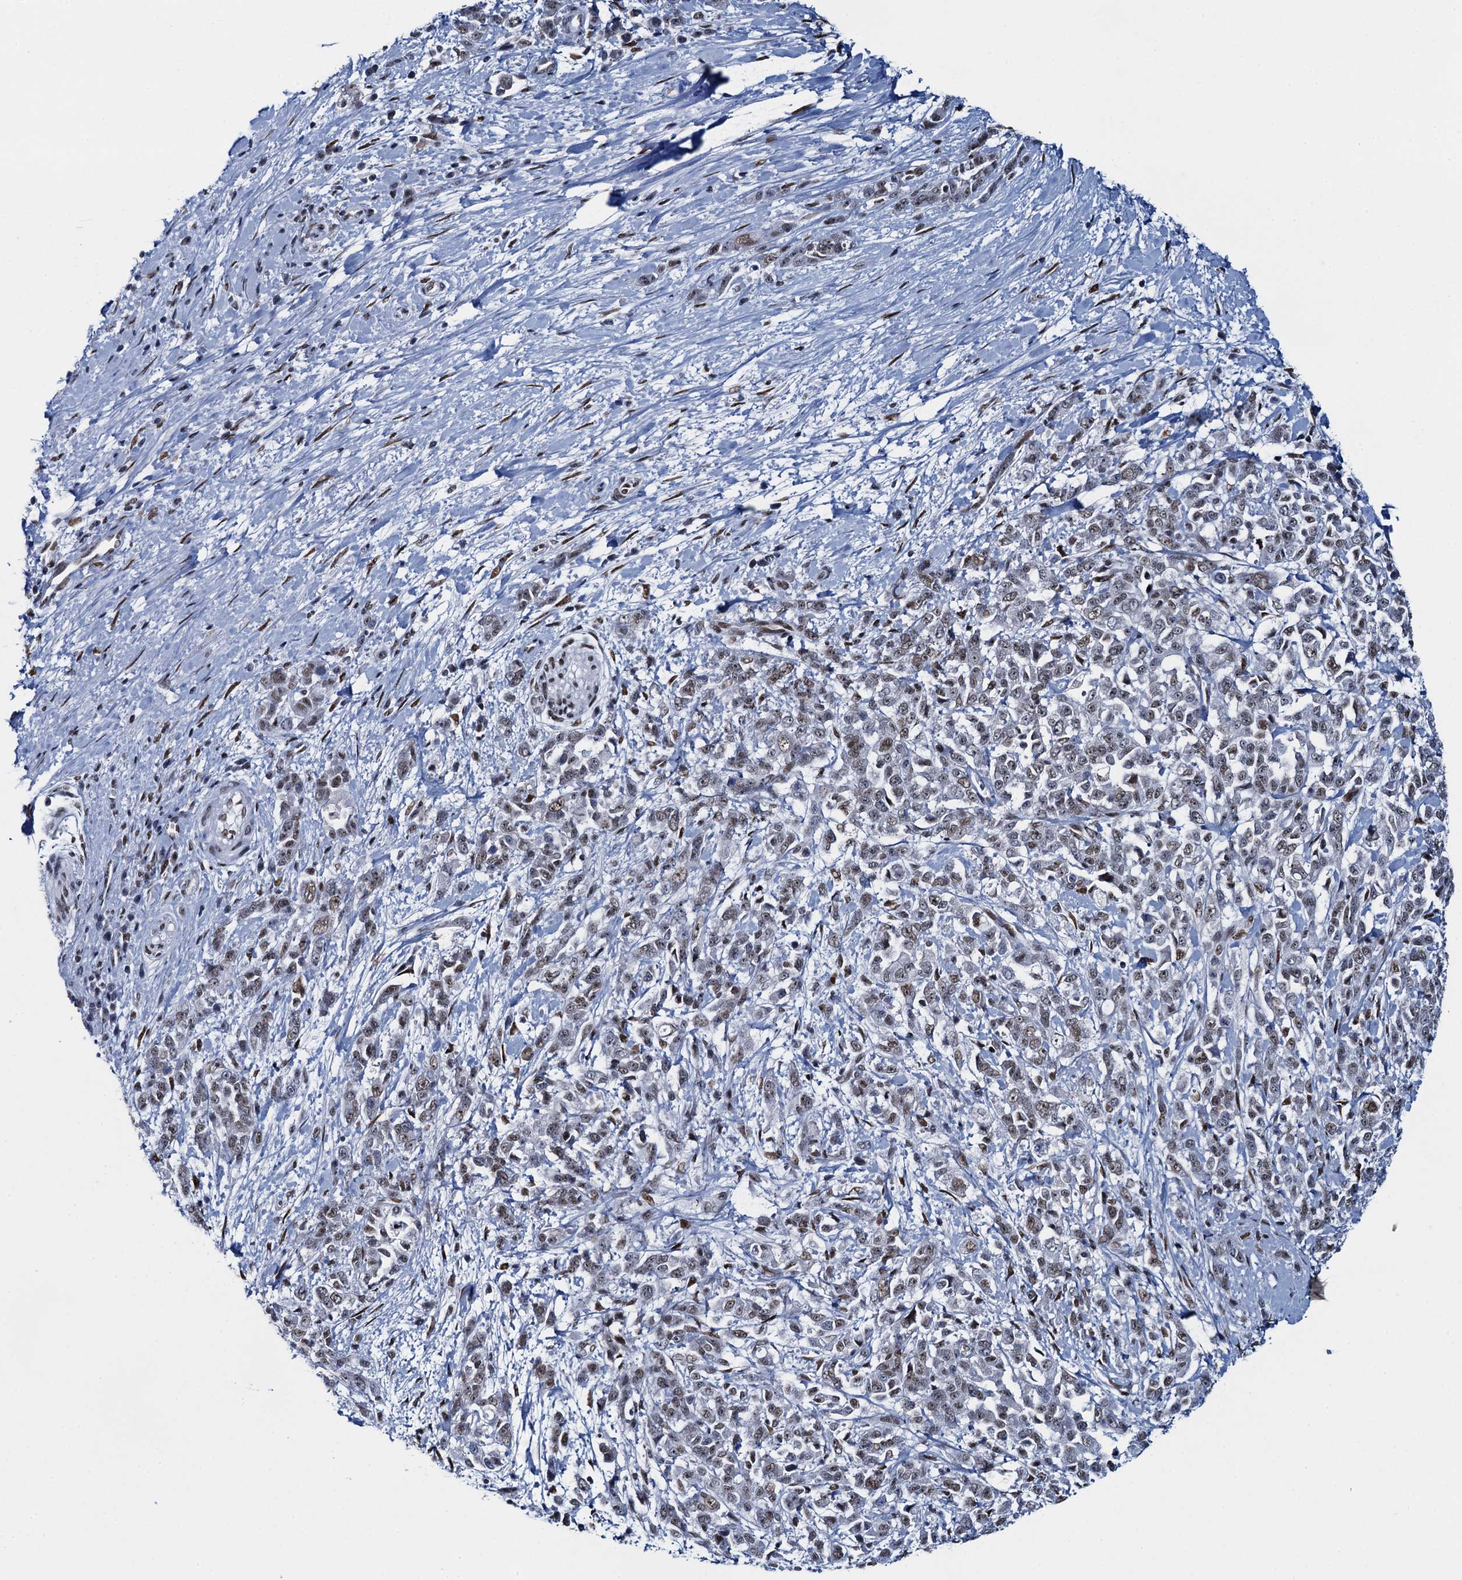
{"staining": {"intensity": "weak", "quantity": "25%-75%", "location": "nuclear"}, "tissue": "pancreatic cancer", "cell_type": "Tumor cells", "image_type": "cancer", "snomed": [{"axis": "morphology", "description": "Normal tissue, NOS"}, {"axis": "morphology", "description": "Adenocarcinoma, NOS"}, {"axis": "topography", "description": "Pancreas"}], "caption": "Pancreatic cancer (adenocarcinoma) was stained to show a protein in brown. There is low levels of weak nuclear expression in approximately 25%-75% of tumor cells. (DAB (3,3'-diaminobenzidine) IHC, brown staining for protein, blue staining for nuclei).", "gene": "HNRNPUL2", "patient": {"sex": "female", "age": 64}}